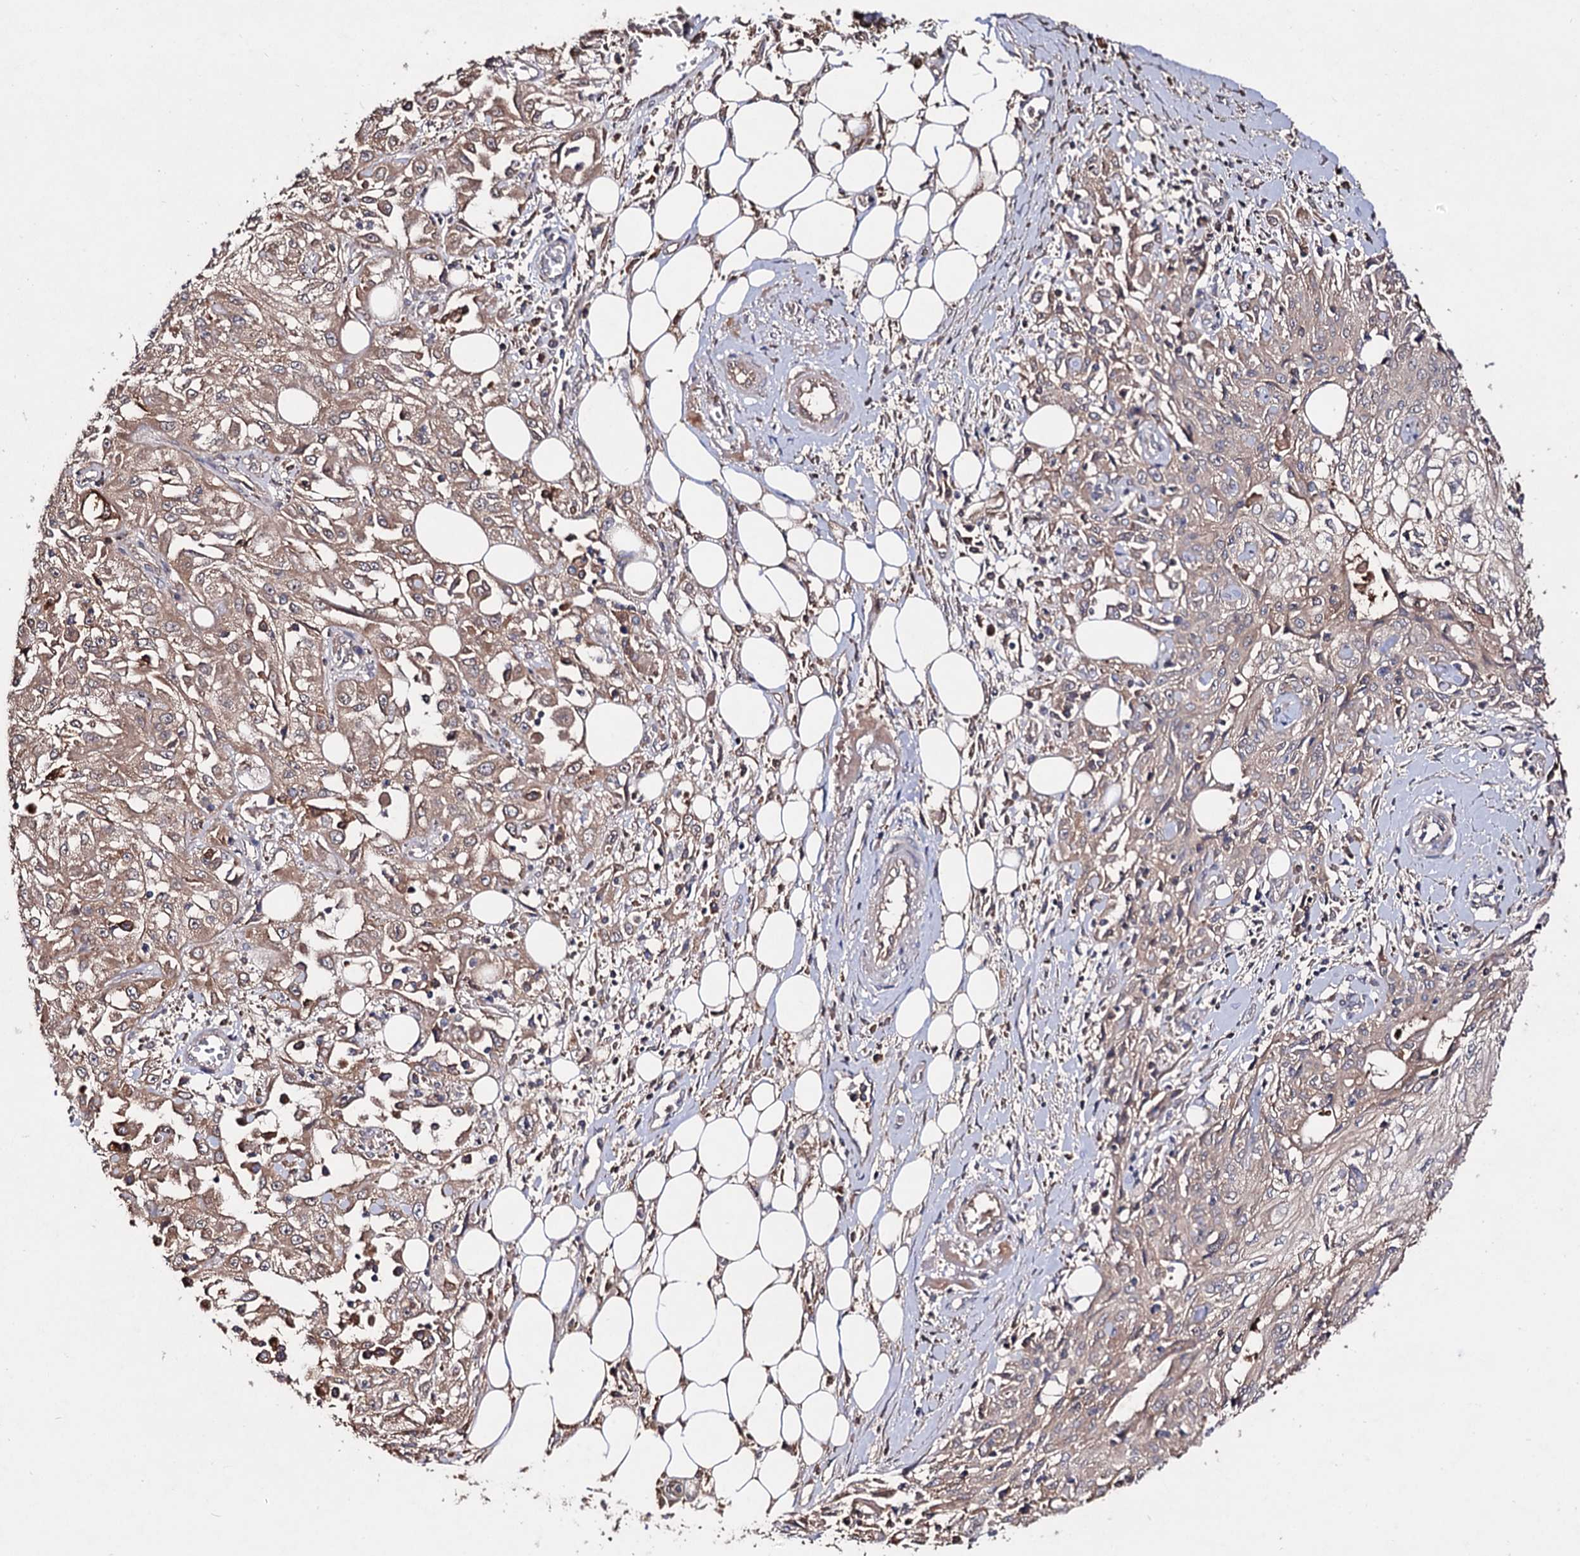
{"staining": {"intensity": "moderate", "quantity": ">75%", "location": "cytoplasmic/membranous"}, "tissue": "skin cancer", "cell_type": "Tumor cells", "image_type": "cancer", "snomed": [{"axis": "morphology", "description": "Squamous cell carcinoma, NOS"}, {"axis": "morphology", "description": "Squamous cell carcinoma, metastatic, NOS"}, {"axis": "topography", "description": "Skin"}, {"axis": "topography", "description": "Lymph node"}], "caption": "Human skin cancer stained with a protein marker displays moderate staining in tumor cells.", "gene": "ARFIP2", "patient": {"sex": "male", "age": 75}}